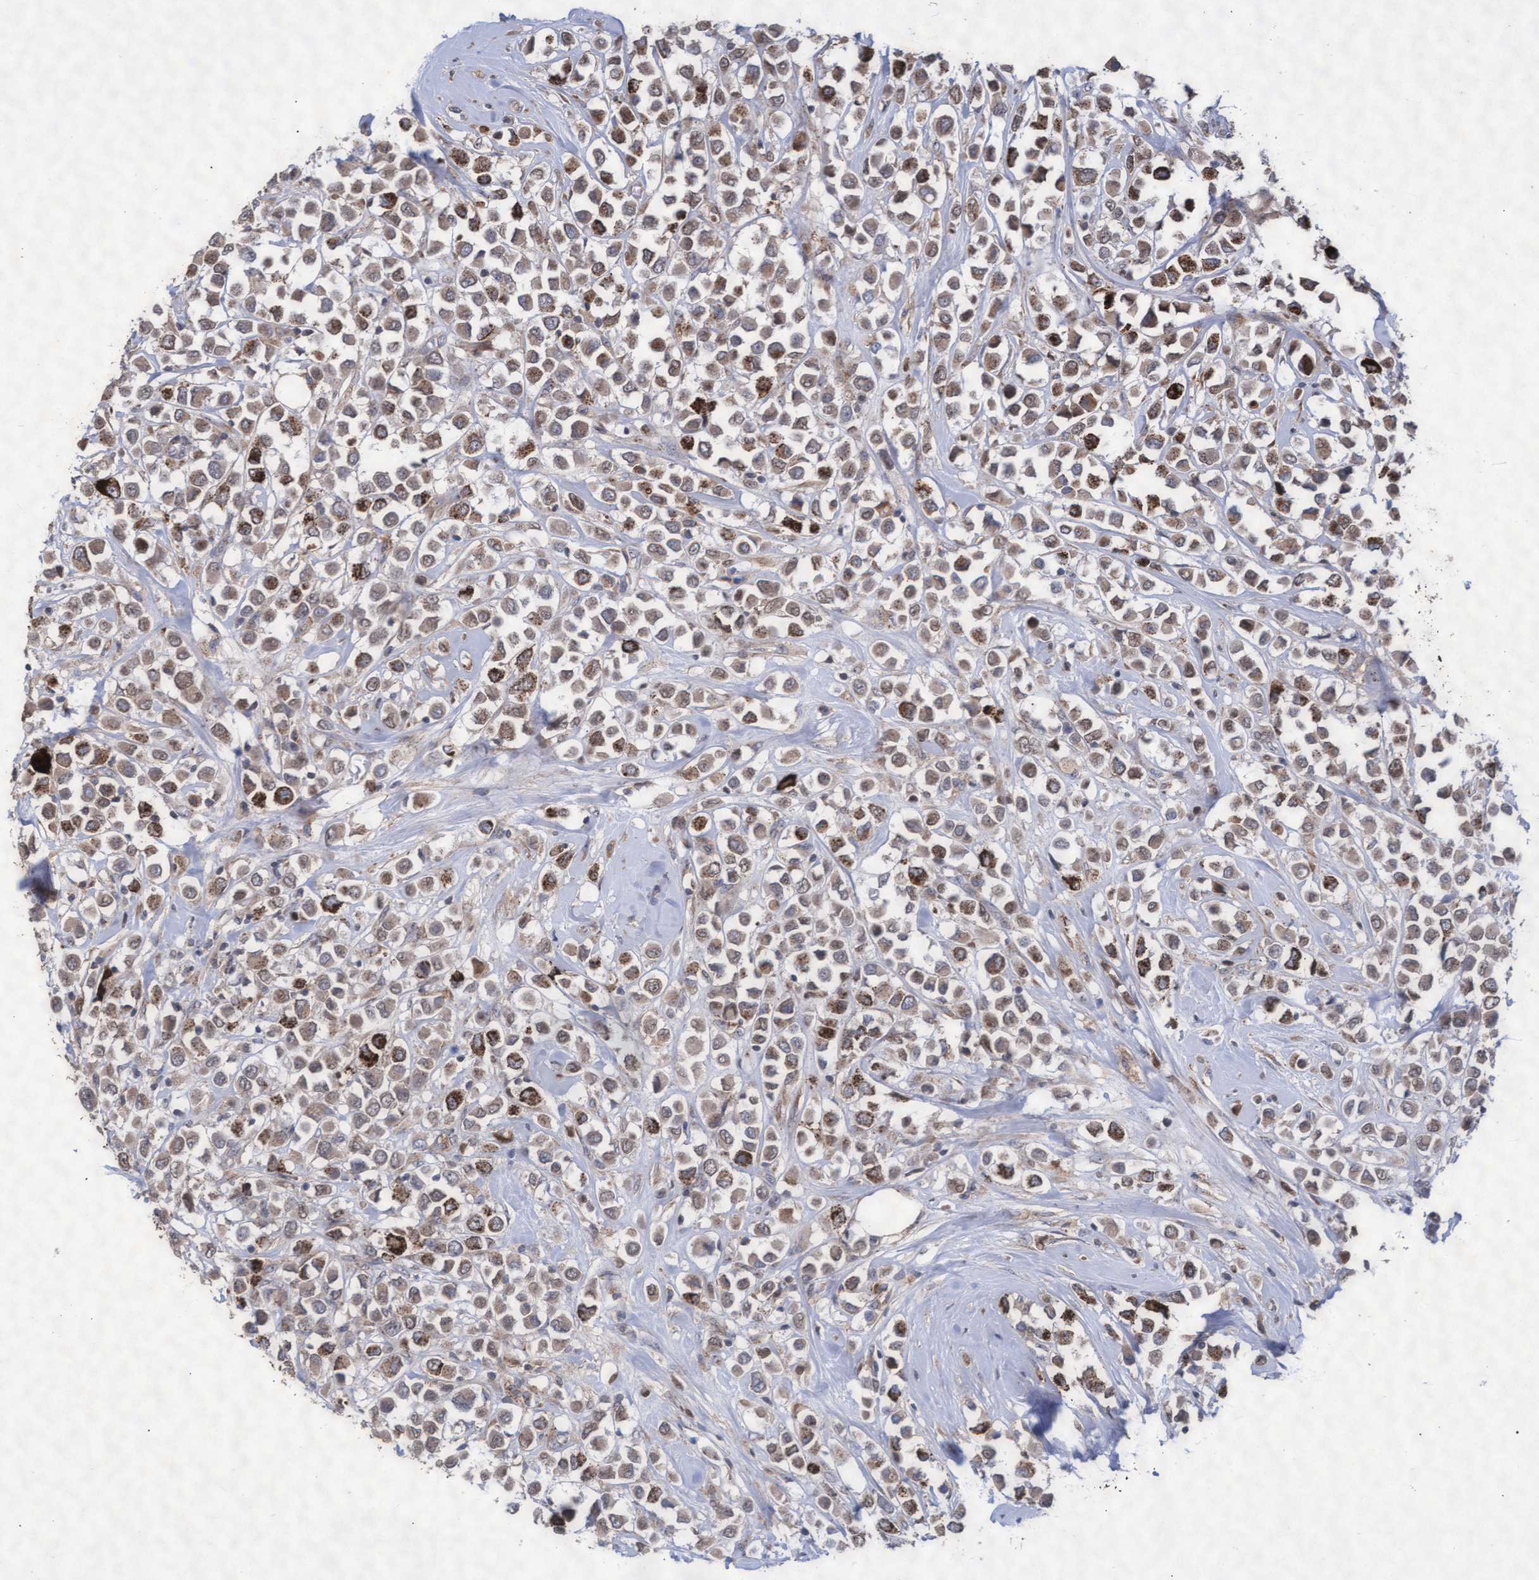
{"staining": {"intensity": "moderate", "quantity": ">75%", "location": "cytoplasmic/membranous"}, "tissue": "breast cancer", "cell_type": "Tumor cells", "image_type": "cancer", "snomed": [{"axis": "morphology", "description": "Duct carcinoma"}, {"axis": "topography", "description": "Breast"}], "caption": "A brown stain labels moderate cytoplasmic/membranous expression of a protein in human breast cancer (infiltrating ductal carcinoma) tumor cells.", "gene": "ABCF2", "patient": {"sex": "female", "age": 61}}